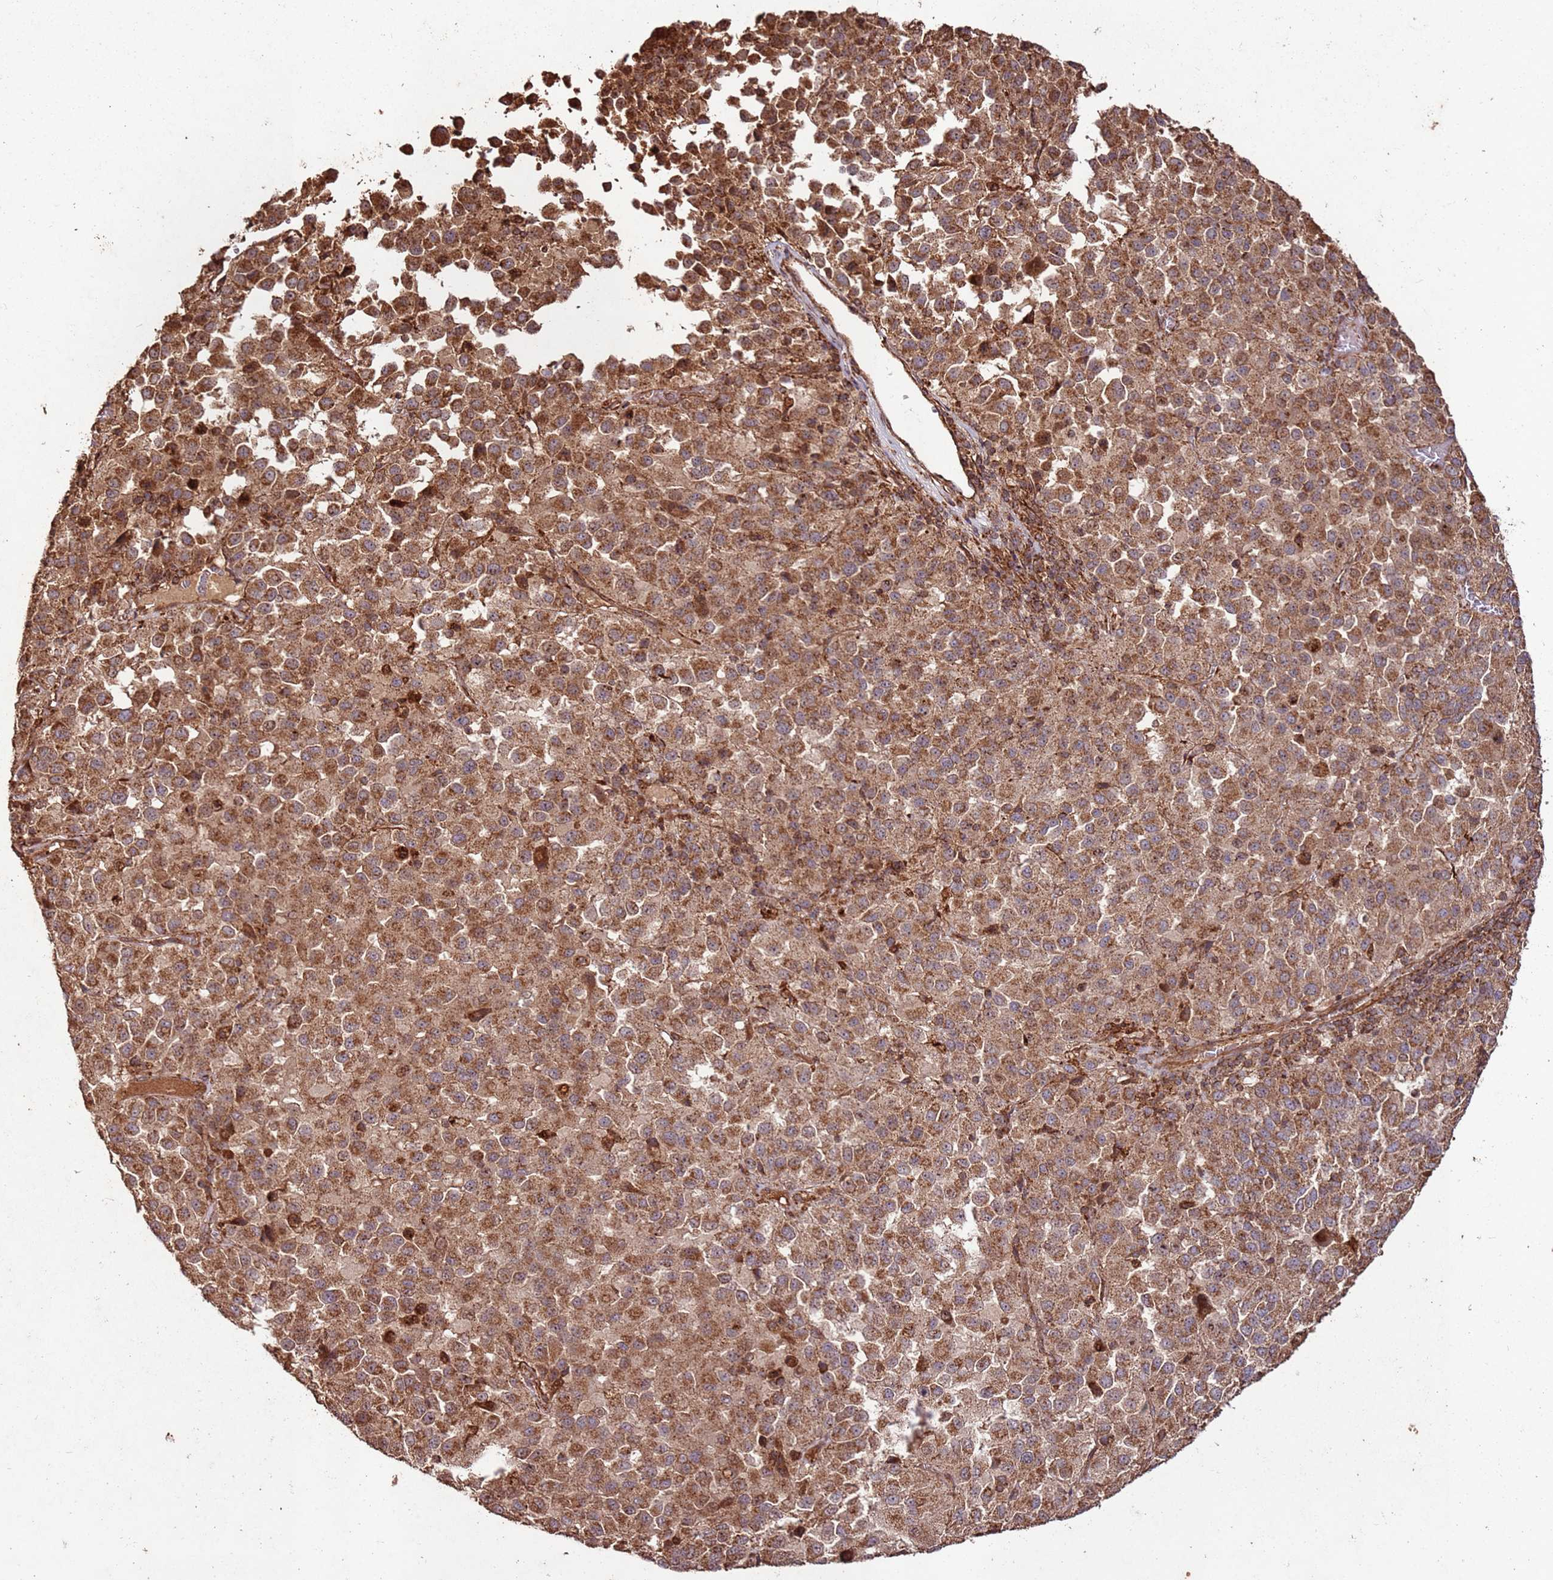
{"staining": {"intensity": "moderate", "quantity": ">75%", "location": "cytoplasmic/membranous"}, "tissue": "melanoma", "cell_type": "Tumor cells", "image_type": "cancer", "snomed": [{"axis": "morphology", "description": "Malignant melanoma, Metastatic site"}, {"axis": "topography", "description": "Lung"}], "caption": "Human melanoma stained for a protein (brown) exhibits moderate cytoplasmic/membranous positive positivity in approximately >75% of tumor cells.", "gene": "FAM186A", "patient": {"sex": "male", "age": 64}}